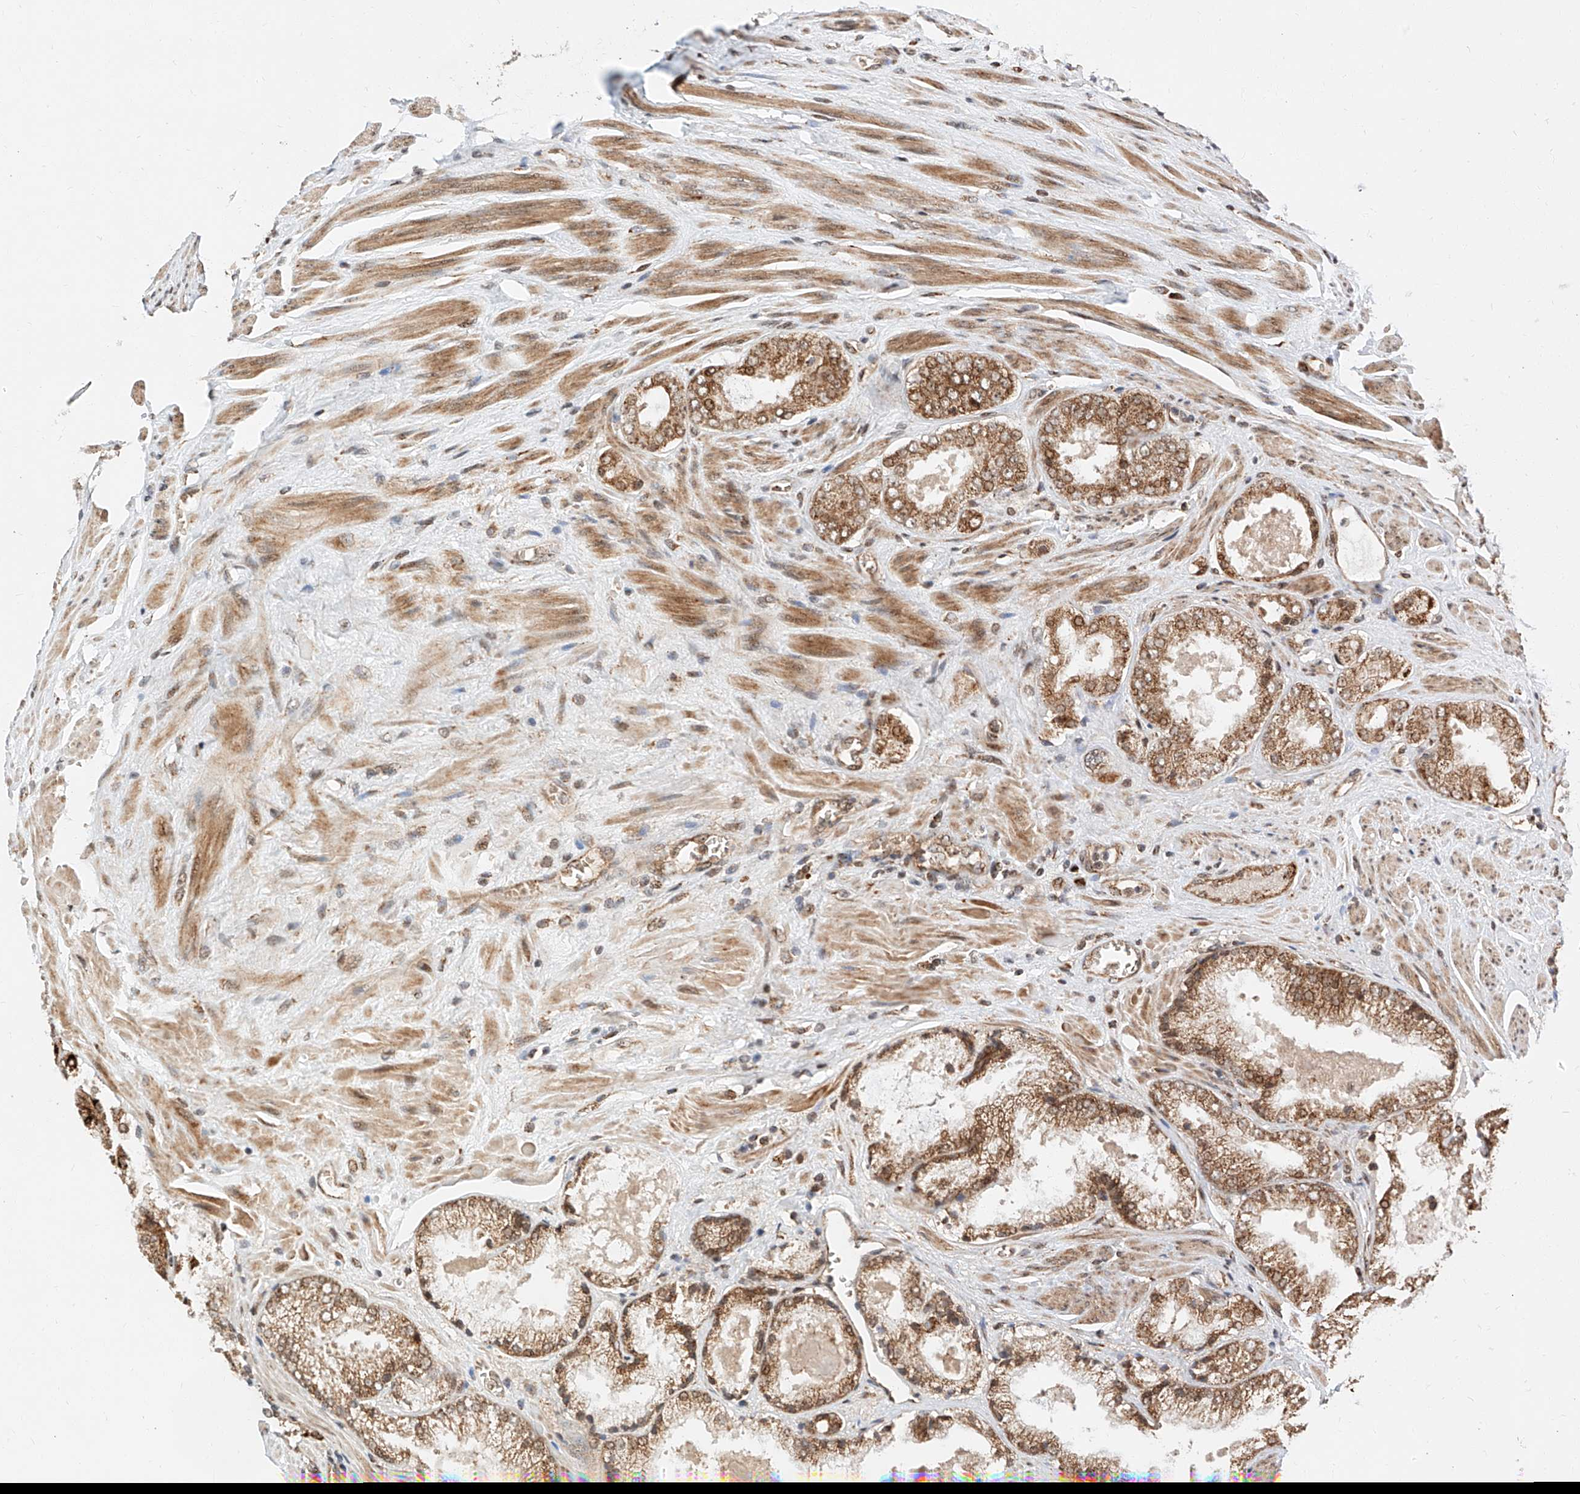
{"staining": {"intensity": "moderate", "quantity": ">75%", "location": "cytoplasmic/membranous"}, "tissue": "prostate cancer", "cell_type": "Tumor cells", "image_type": "cancer", "snomed": [{"axis": "morphology", "description": "Adenocarcinoma, High grade"}, {"axis": "topography", "description": "Prostate"}], "caption": "Immunohistochemistry (DAB (3,3'-diaminobenzidine)) staining of prostate cancer (adenocarcinoma (high-grade)) shows moderate cytoplasmic/membranous protein positivity in approximately >75% of tumor cells. Using DAB (brown) and hematoxylin (blue) stains, captured at high magnification using brightfield microscopy.", "gene": "THTPA", "patient": {"sex": "male", "age": 58}}